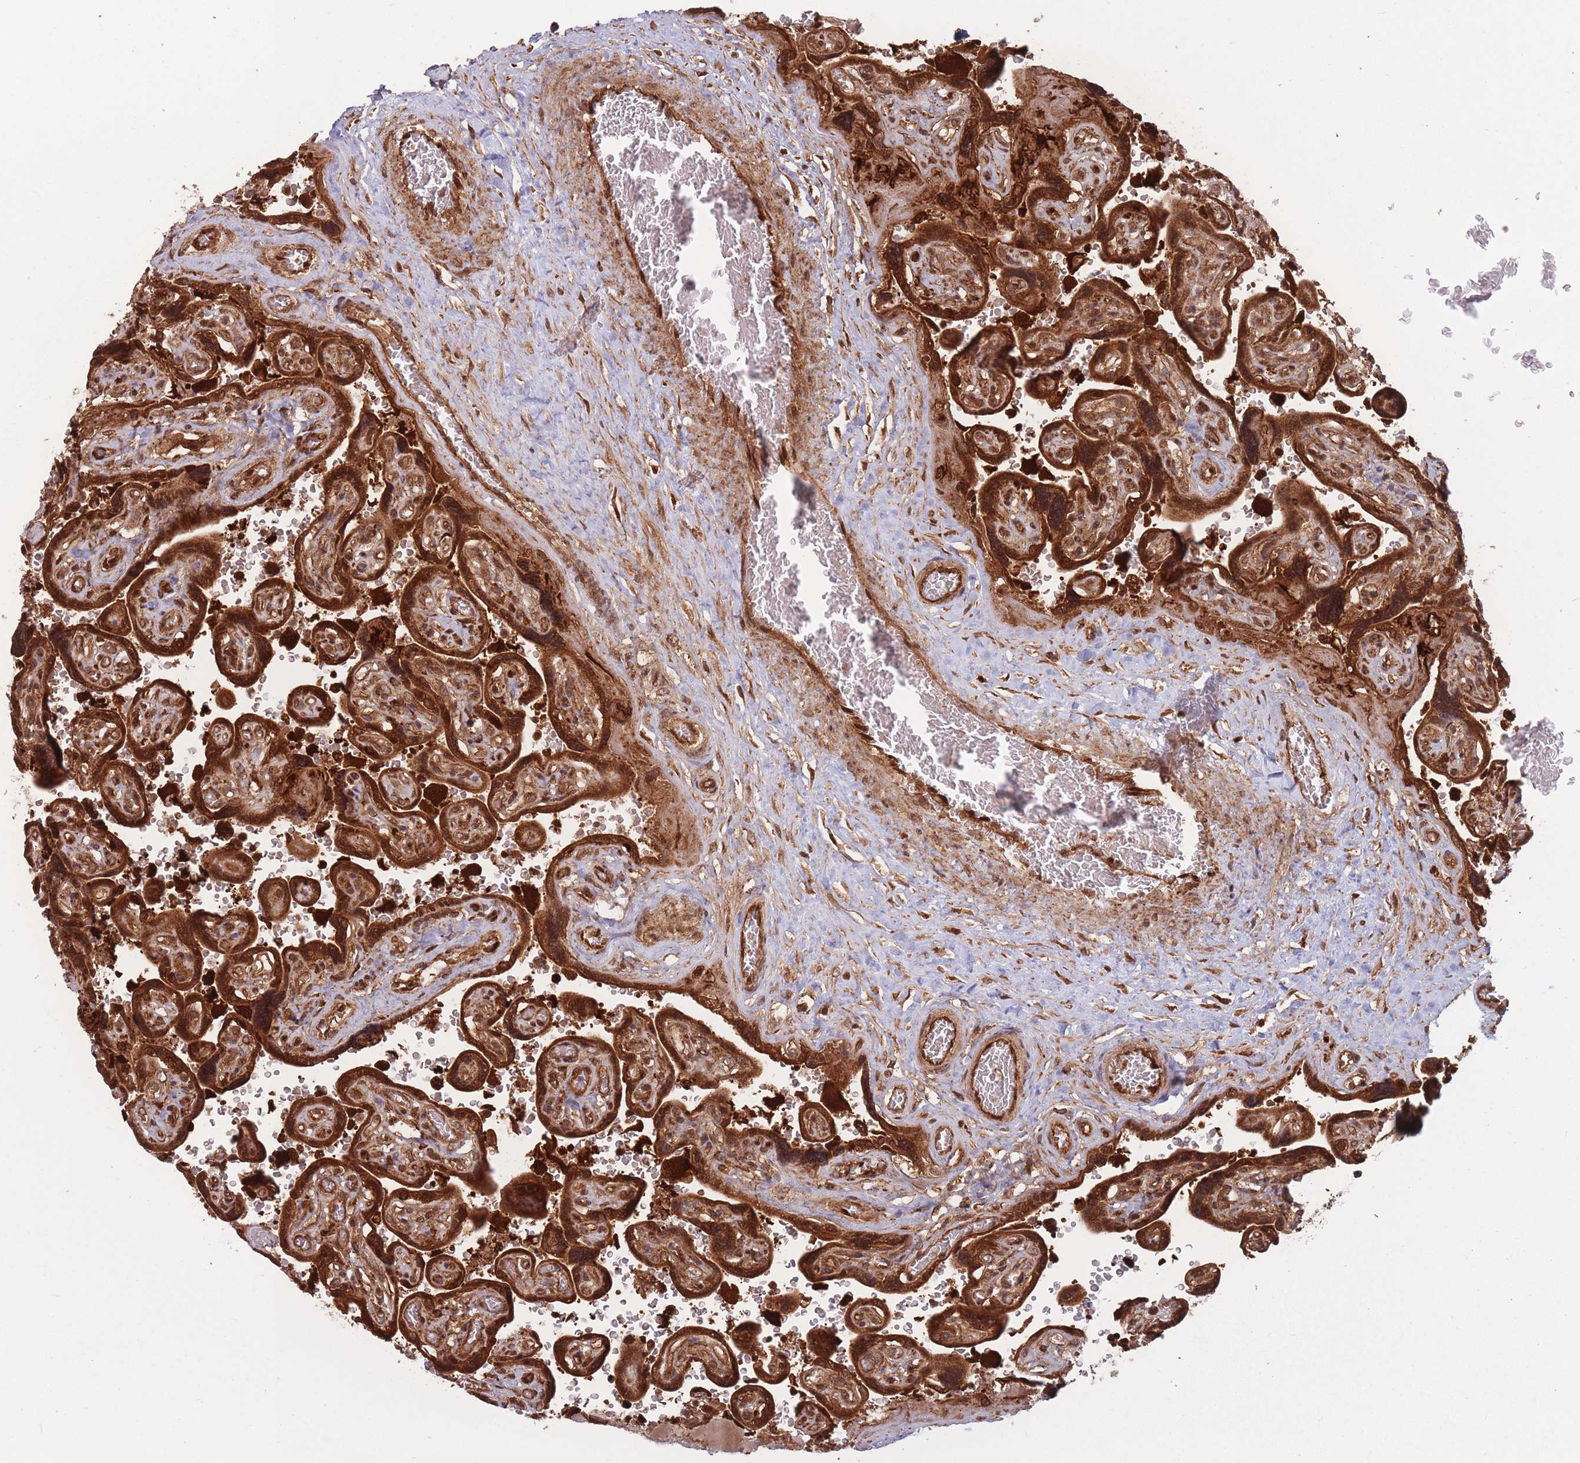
{"staining": {"intensity": "strong", "quantity": ">75%", "location": "cytoplasmic/membranous,nuclear"}, "tissue": "placenta", "cell_type": "Decidual cells", "image_type": "normal", "snomed": [{"axis": "morphology", "description": "Normal tissue, NOS"}, {"axis": "topography", "description": "Placenta"}], "caption": "Protein expression by immunohistochemistry exhibits strong cytoplasmic/membranous,nuclear staining in about >75% of decidual cells in unremarkable placenta.", "gene": "PODXL2", "patient": {"sex": "female", "age": 32}}